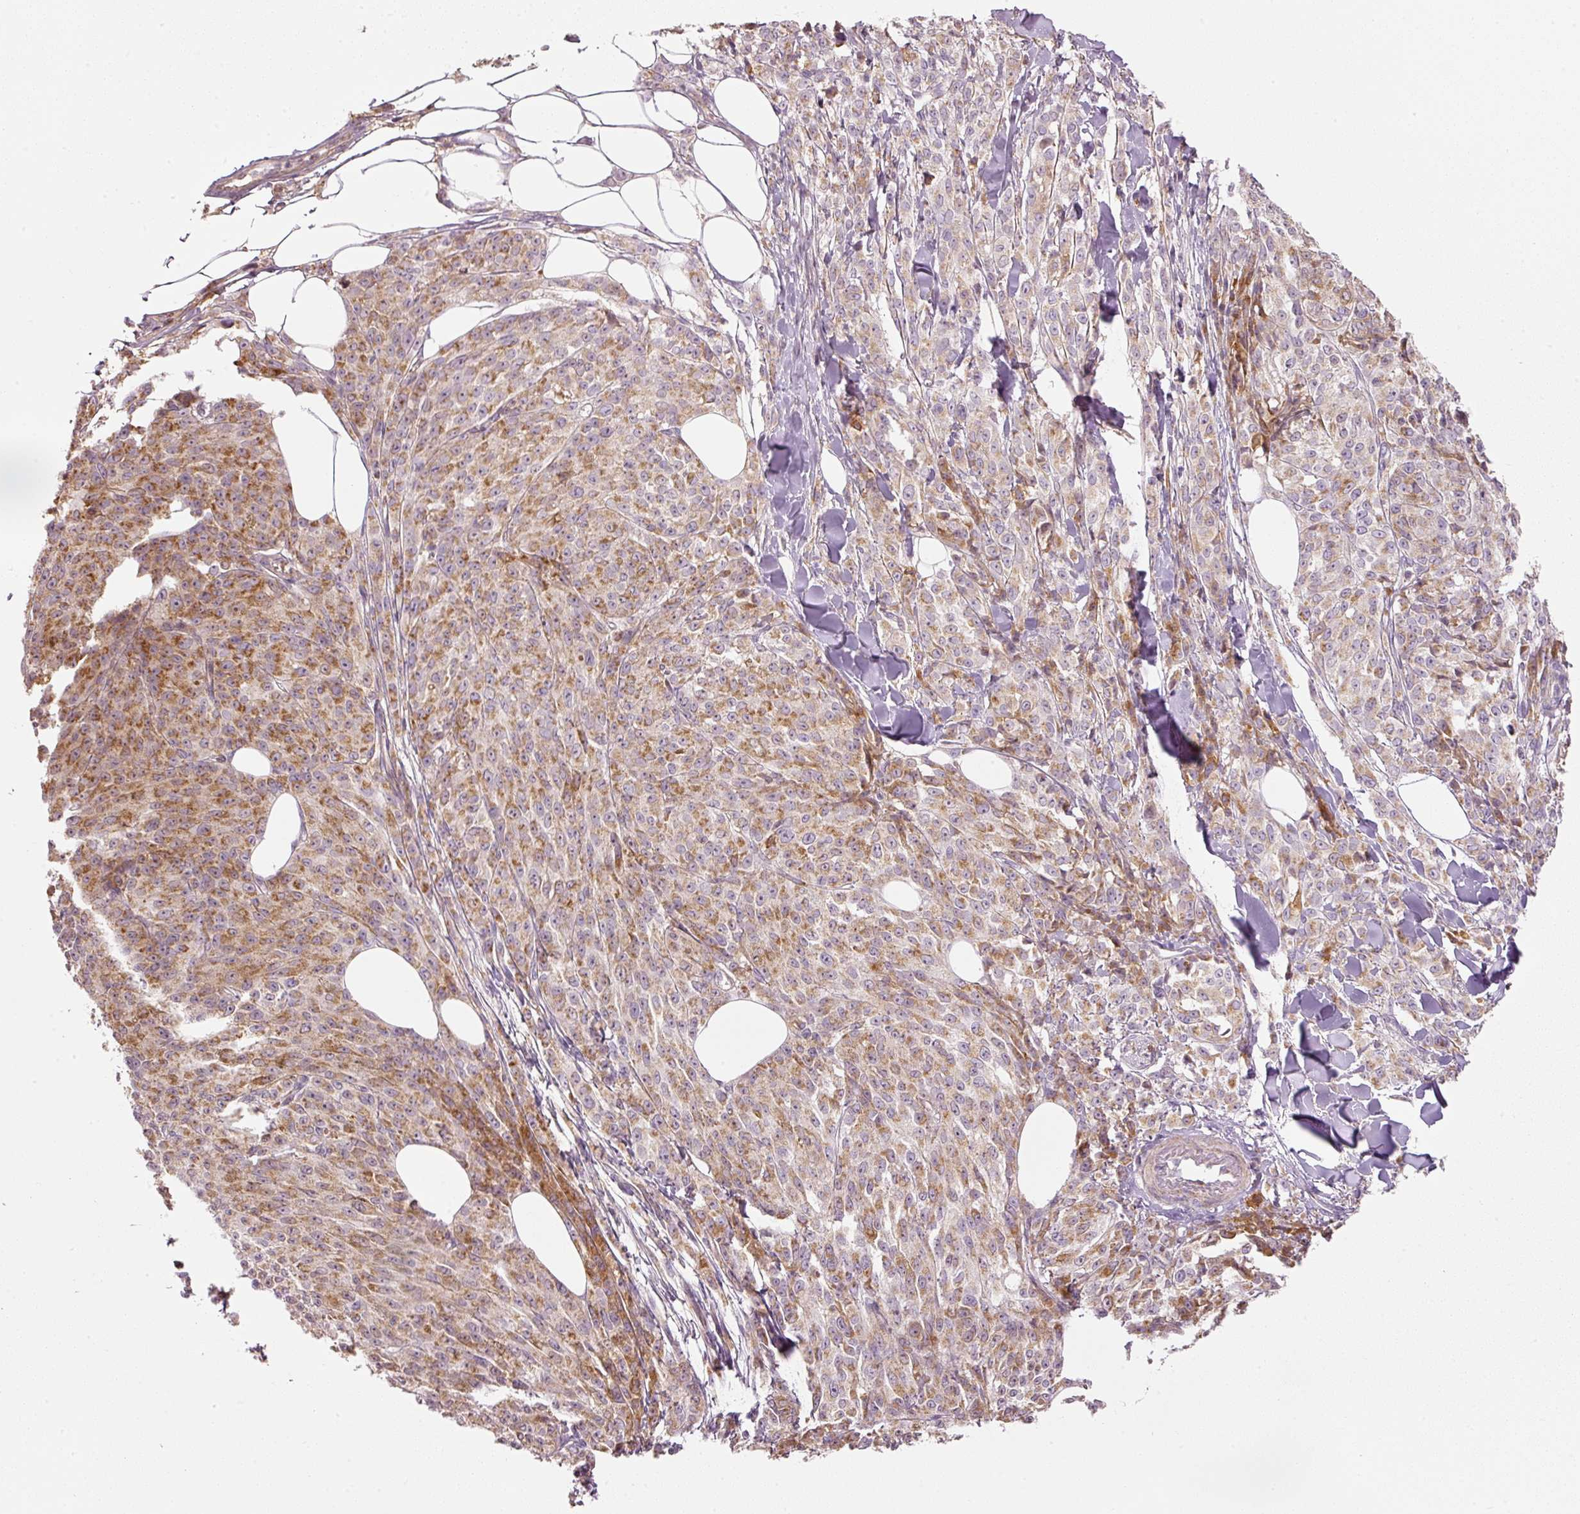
{"staining": {"intensity": "moderate", "quantity": ">75%", "location": "cytoplasmic/membranous"}, "tissue": "melanoma", "cell_type": "Tumor cells", "image_type": "cancer", "snomed": [{"axis": "morphology", "description": "Malignant melanoma, NOS"}, {"axis": "topography", "description": "Skin"}], "caption": "Protein staining of melanoma tissue demonstrates moderate cytoplasmic/membranous staining in approximately >75% of tumor cells. The staining is performed using DAB (3,3'-diaminobenzidine) brown chromogen to label protein expression. The nuclei are counter-stained blue using hematoxylin.", "gene": "SERPING1", "patient": {"sex": "female", "age": 52}}